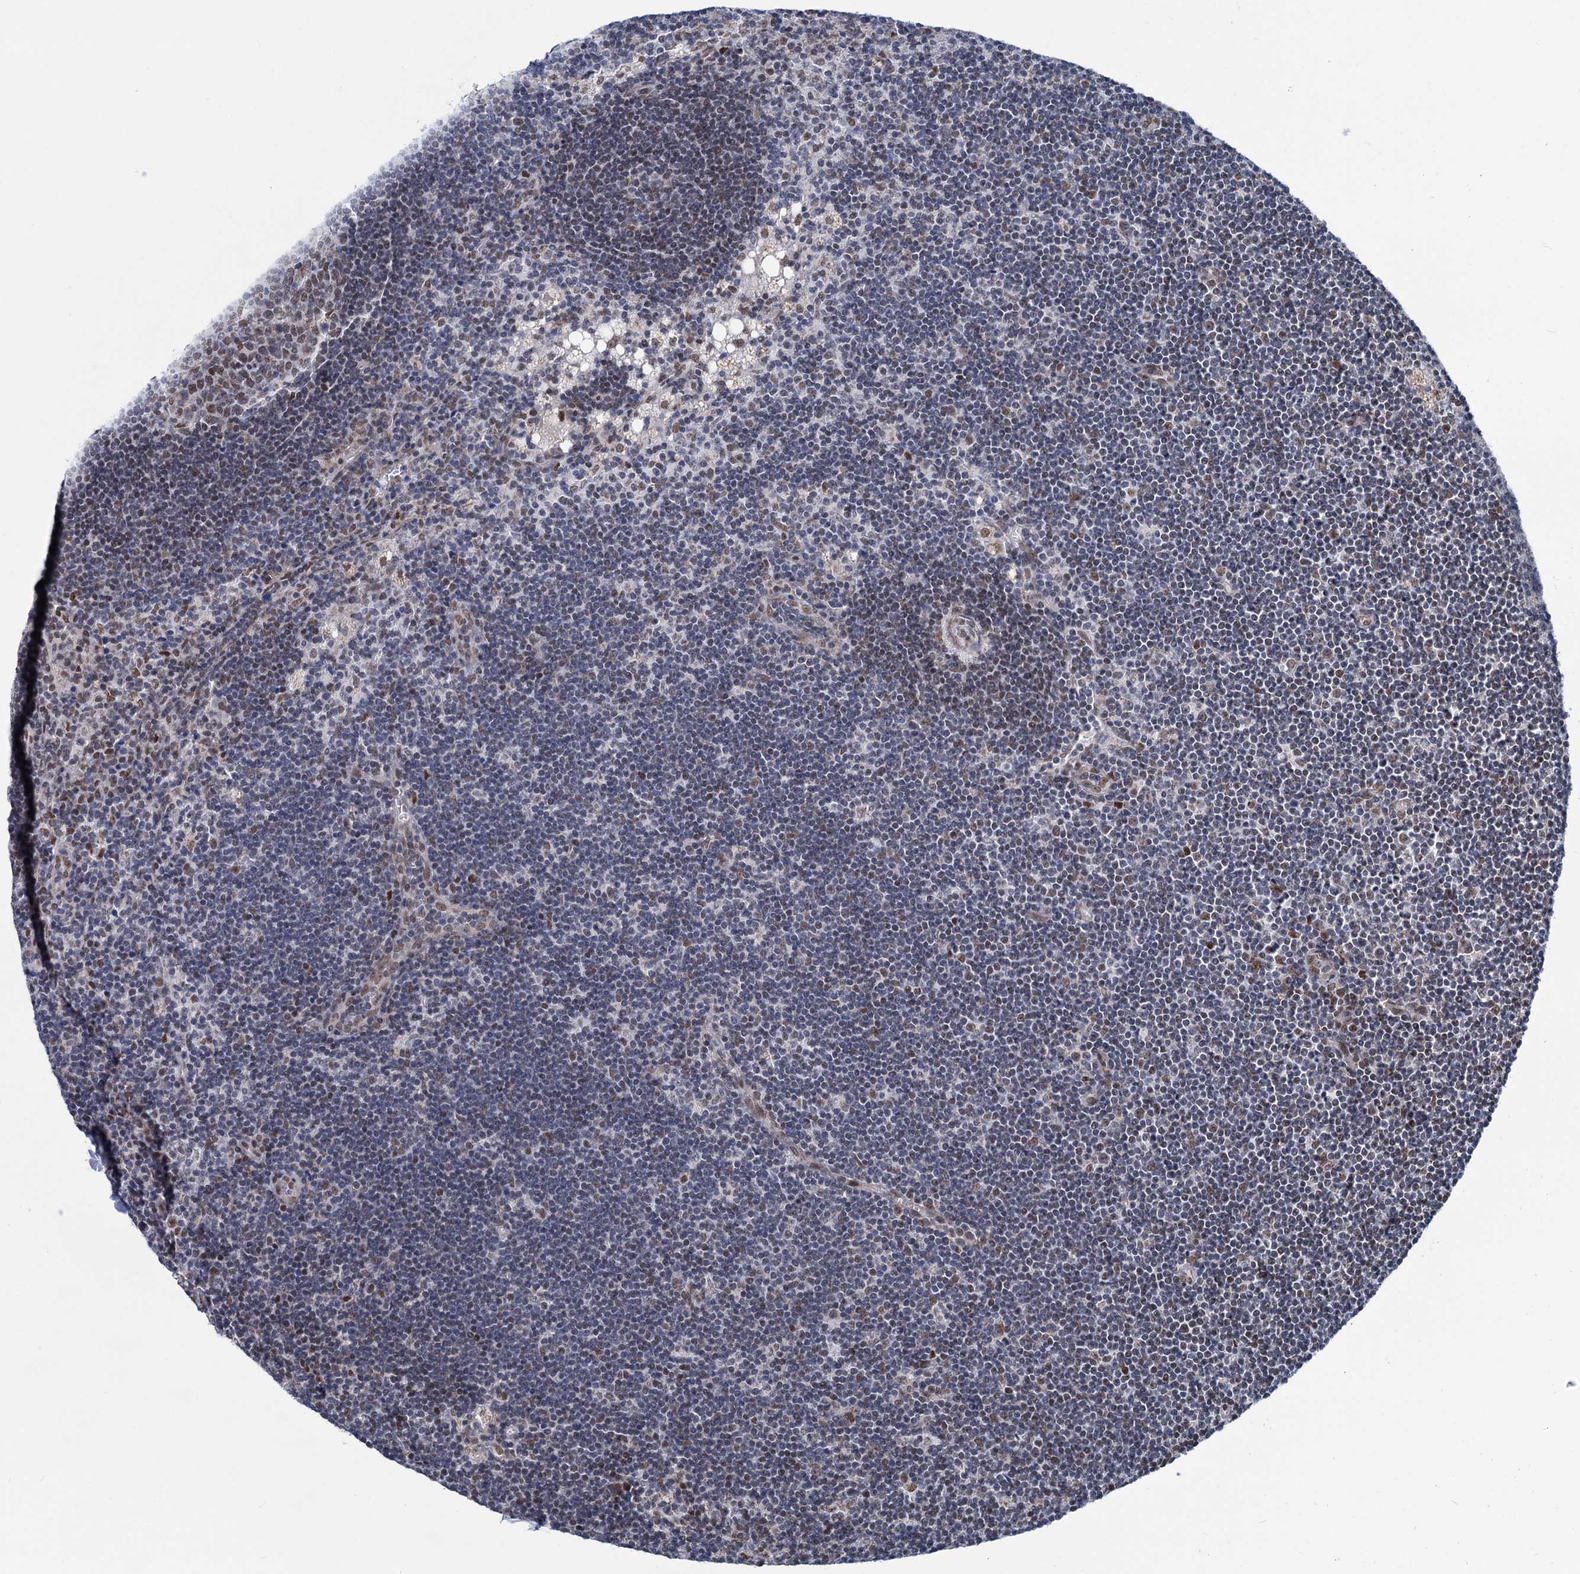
{"staining": {"intensity": "moderate", "quantity": "<25%", "location": "nuclear"}, "tissue": "lymph node", "cell_type": "Germinal center cells", "image_type": "normal", "snomed": [{"axis": "morphology", "description": "Normal tissue, NOS"}, {"axis": "topography", "description": "Lymph node"}], "caption": "The micrograph displays immunohistochemical staining of unremarkable lymph node. There is moderate nuclear positivity is appreciated in approximately <25% of germinal center cells.", "gene": "MORN3", "patient": {"sex": "male", "age": 24}}